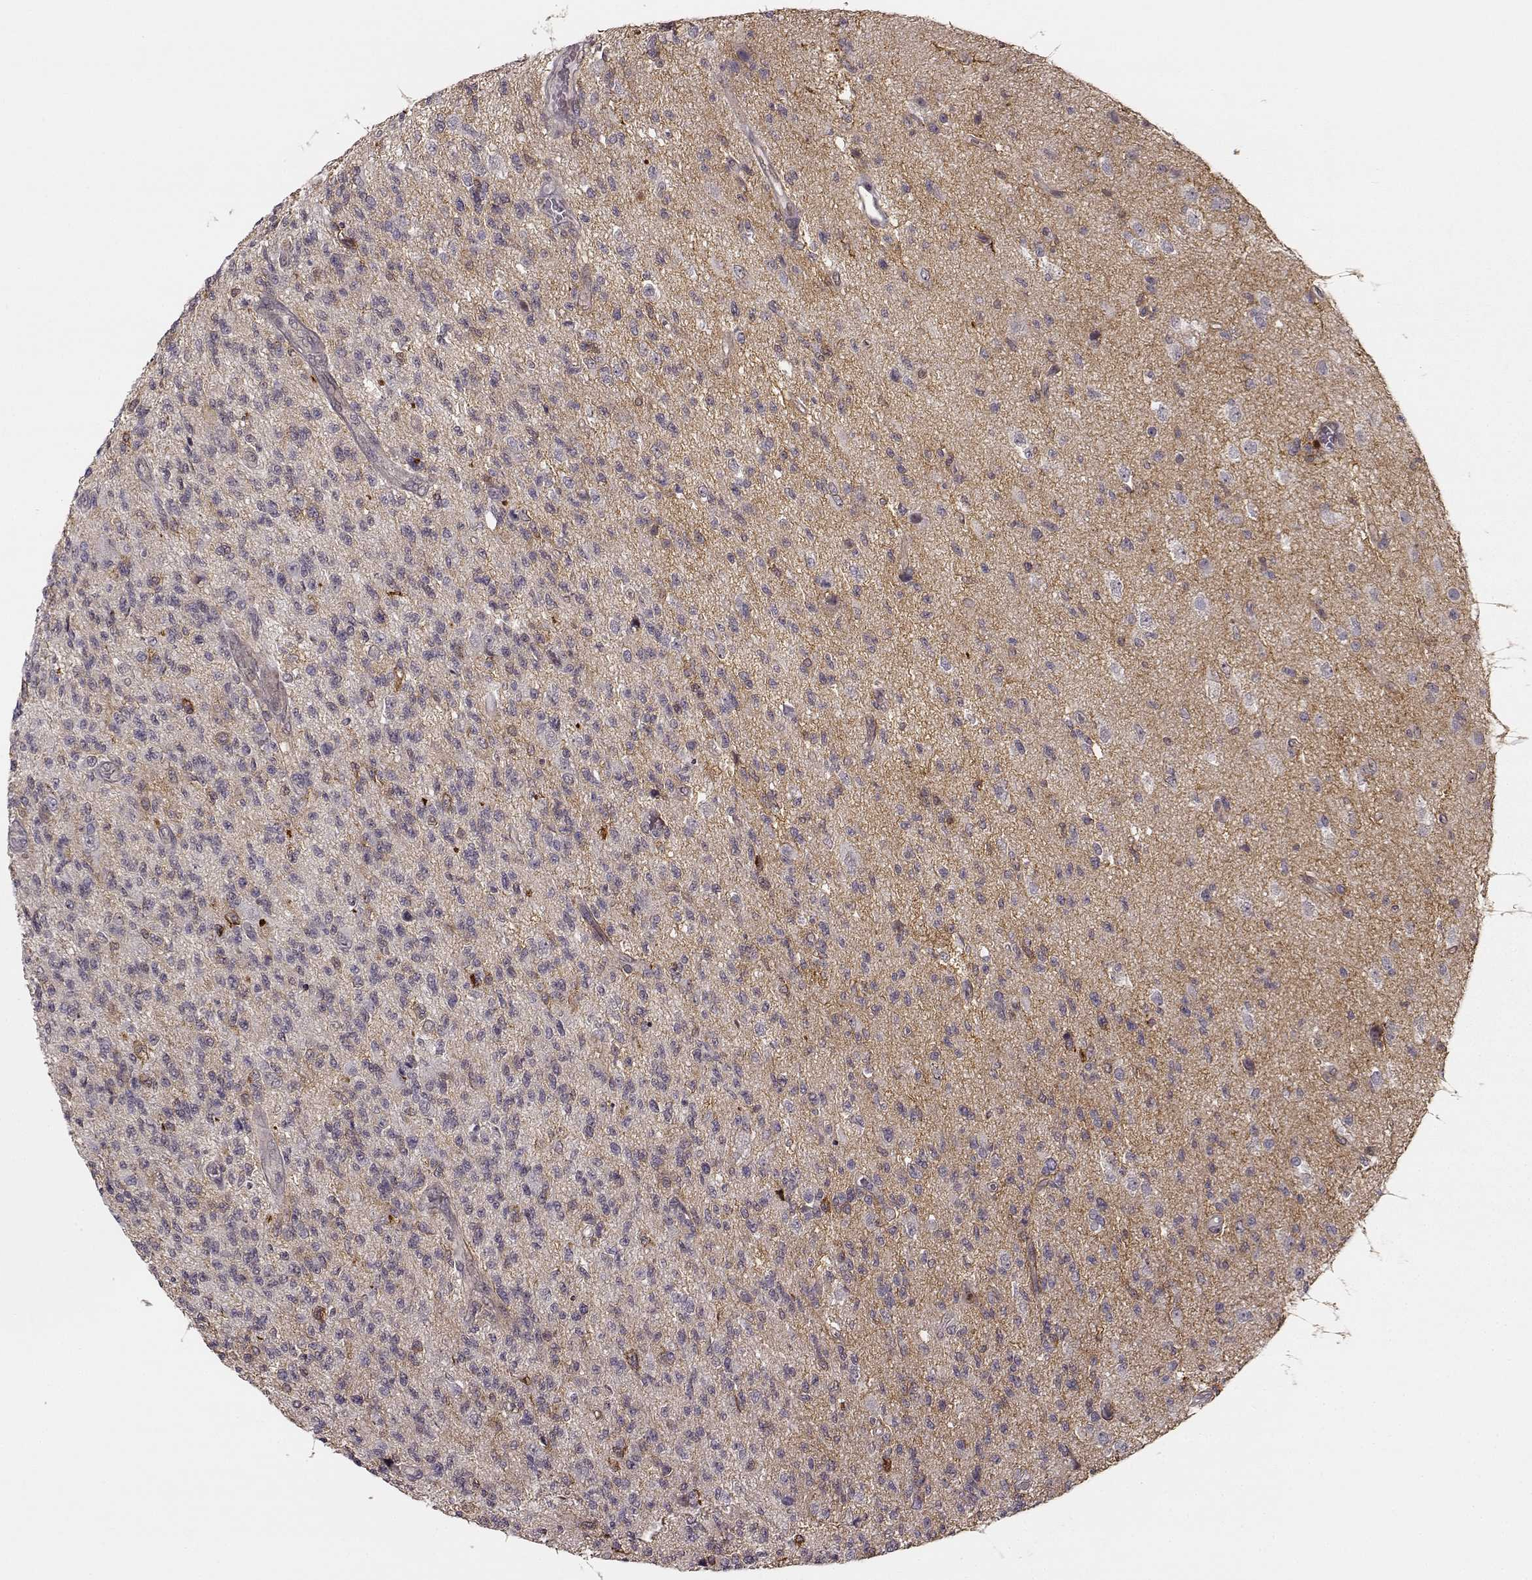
{"staining": {"intensity": "negative", "quantity": "none", "location": "none"}, "tissue": "glioma", "cell_type": "Tumor cells", "image_type": "cancer", "snomed": [{"axis": "morphology", "description": "Glioma, malignant, High grade"}, {"axis": "topography", "description": "Brain"}], "caption": "Immunohistochemistry histopathology image of neoplastic tissue: human high-grade glioma (malignant) stained with DAB reveals no significant protein staining in tumor cells.", "gene": "MFSD1", "patient": {"sex": "male", "age": 56}}